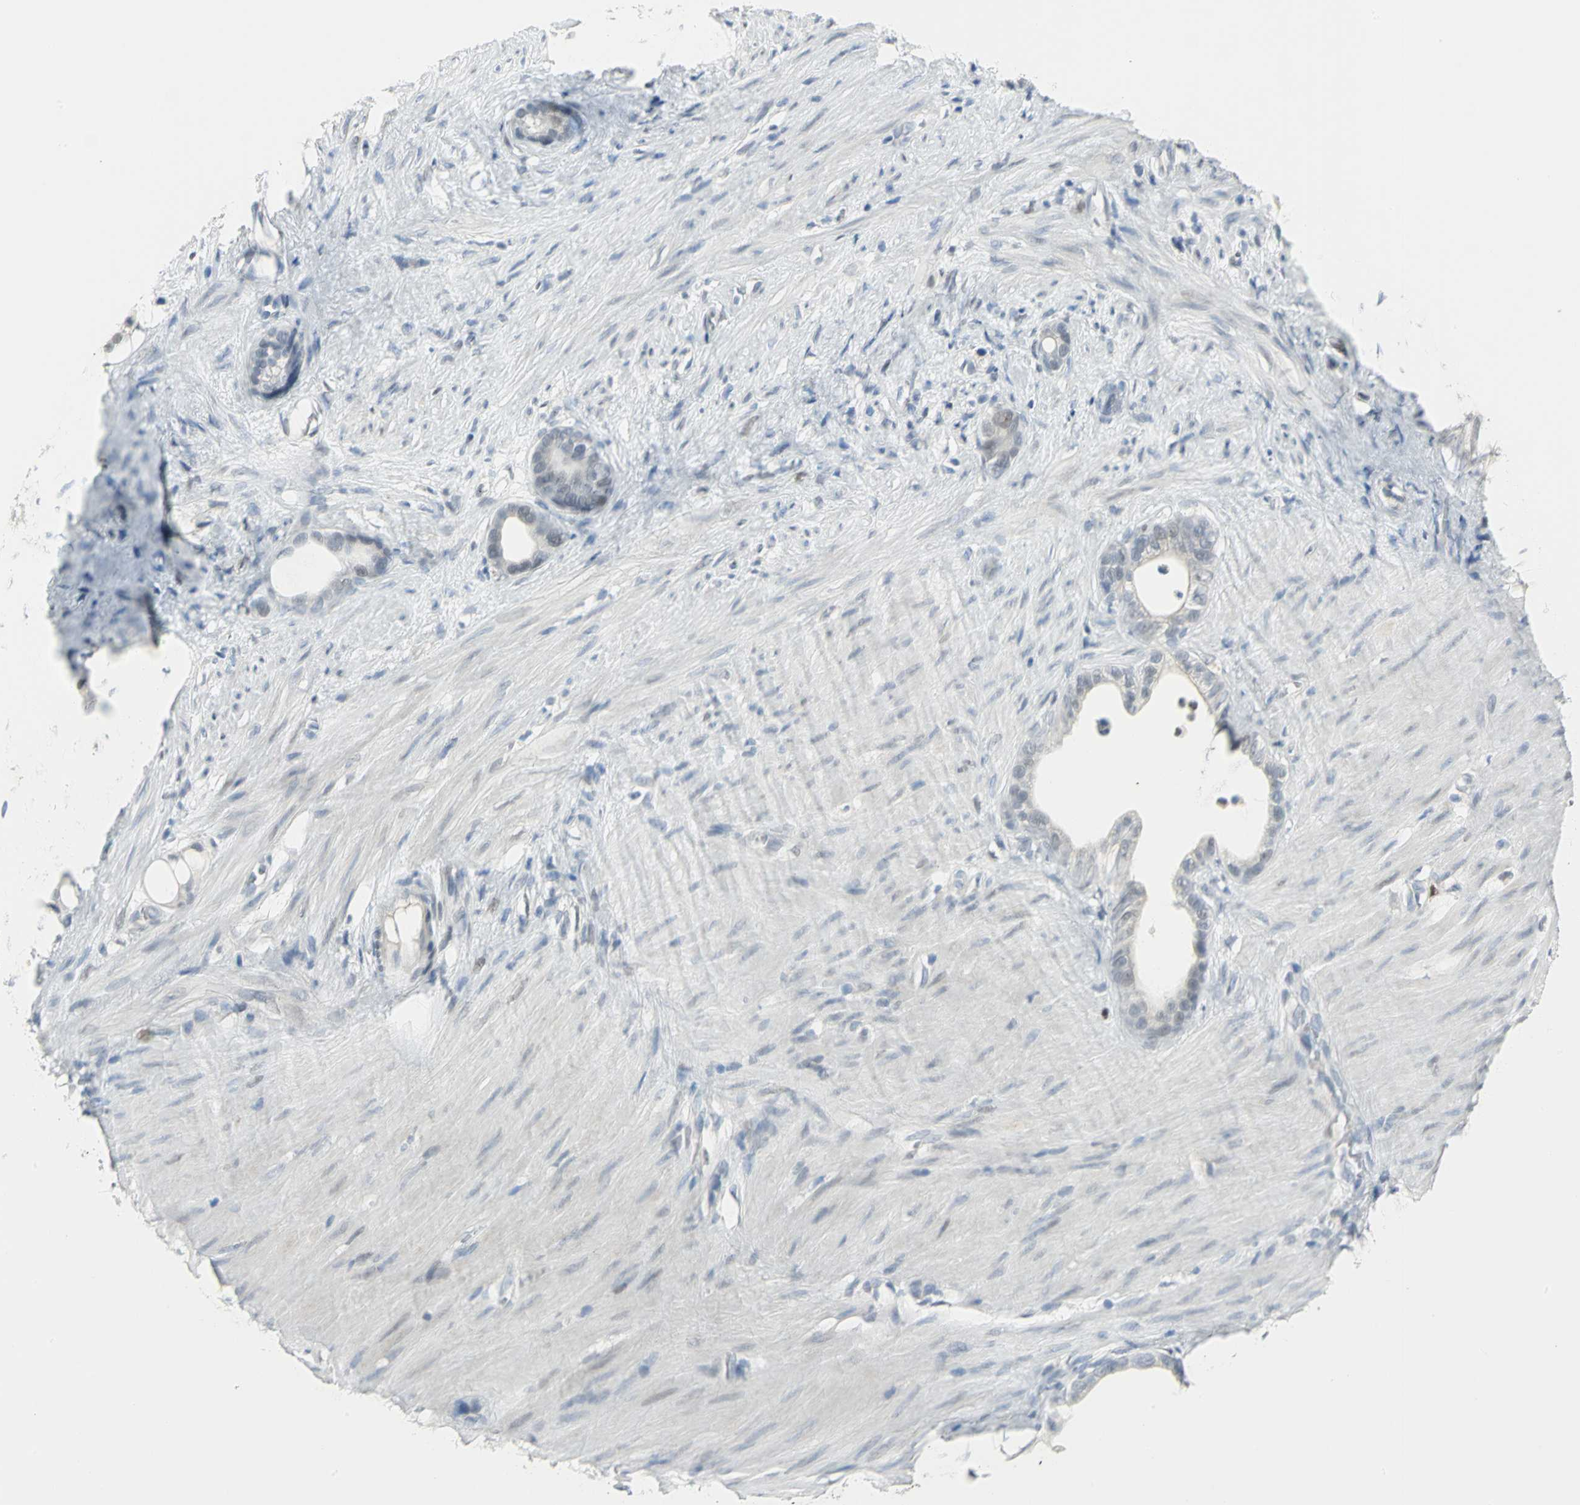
{"staining": {"intensity": "negative", "quantity": "none", "location": "none"}, "tissue": "stomach cancer", "cell_type": "Tumor cells", "image_type": "cancer", "snomed": [{"axis": "morphology", "description": "Adenocarcinoma, NOS"}, {"axis": "topography", "description": "Stomach"}], "caption": "Immunohistochemical staining of human stomach cancer (adenocarcinoma) shows no significant positivity in tumor cells.", "gene": "BCL6", "patient": {"sex": "female", "age": 75}}